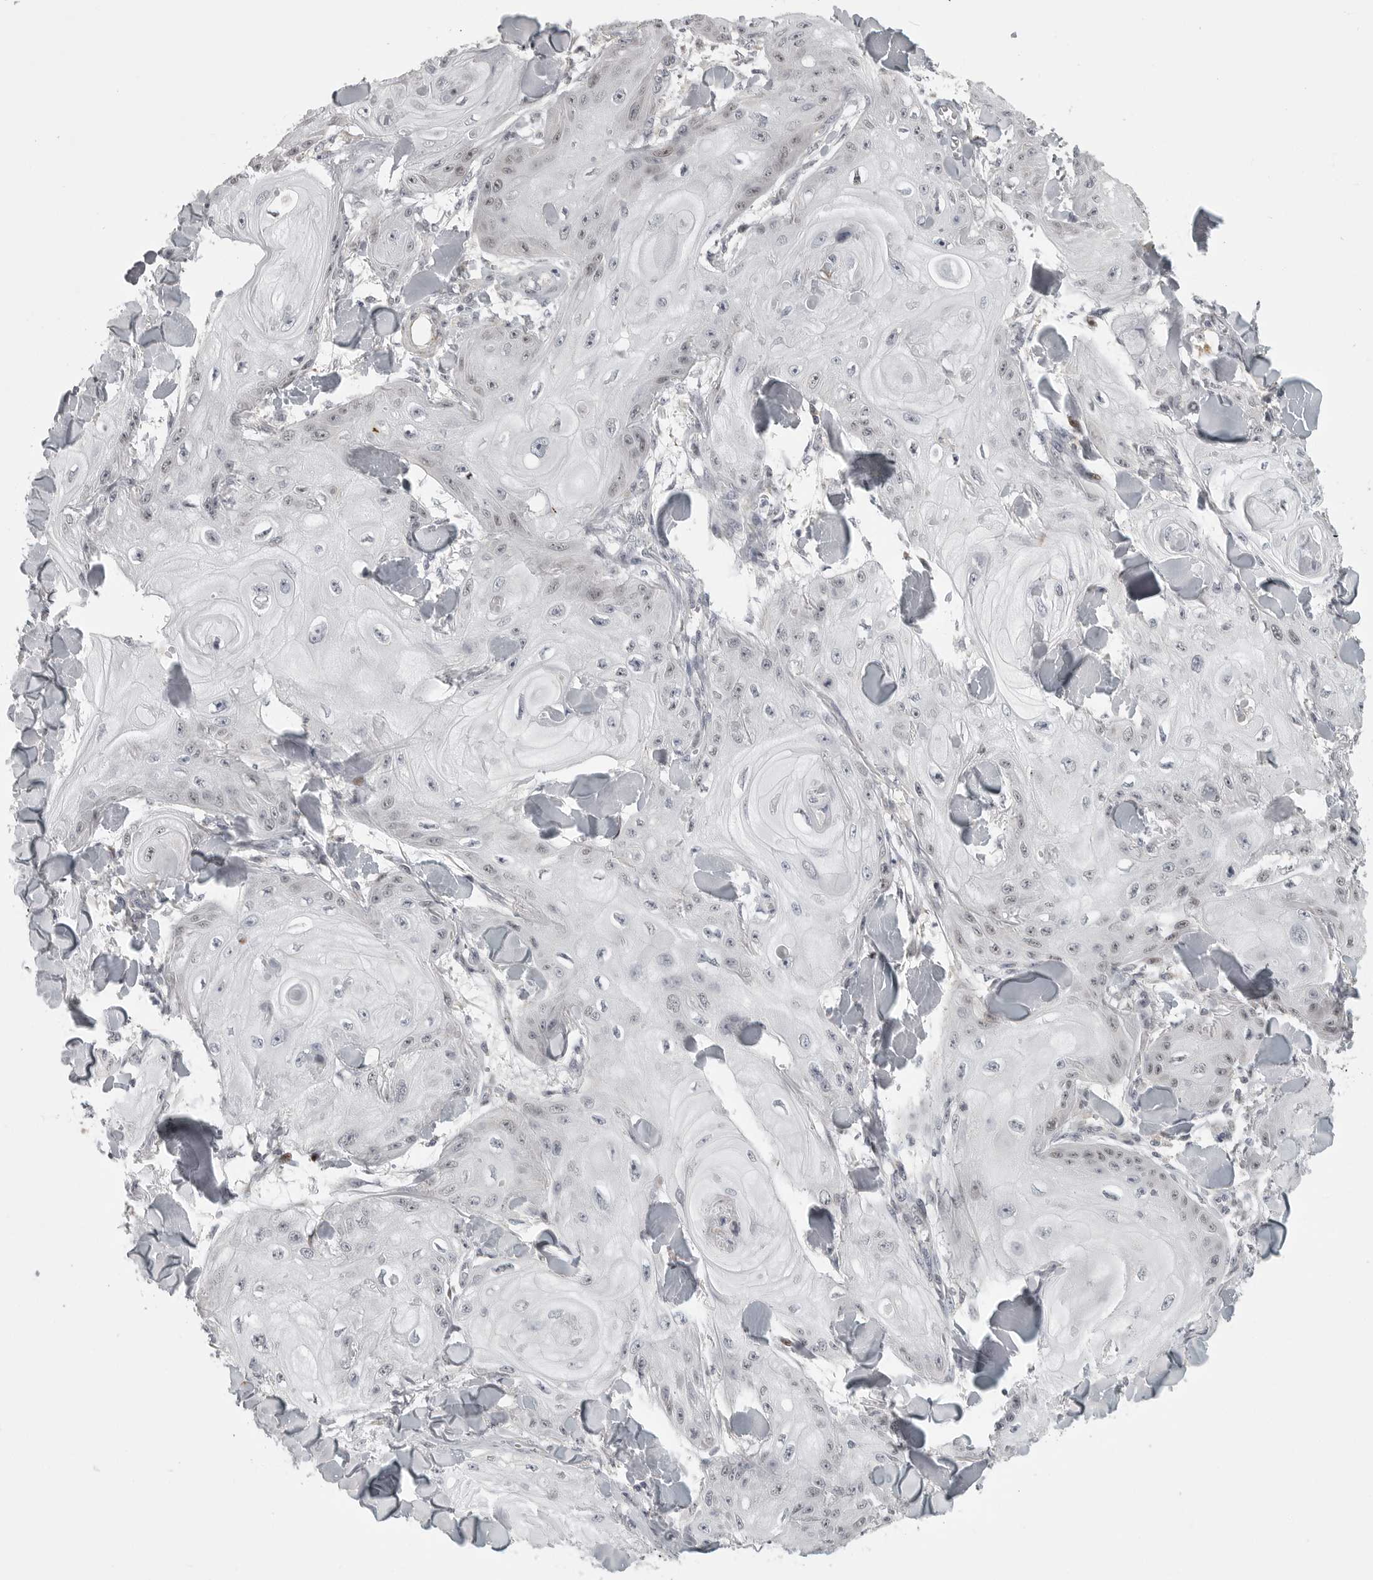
{"staining": {"intensity": "negative", "quantity": "none", "location": "none"}, "tissue": "skin cancer", "cell_type": "Tumor cells", "image_type": "cancer", "snomed": [{"axis": "morphology", "description": "Squamous cell carcinoma, NOS"}, {"axis": "topography", "description": "Skin"}], "caption": "Immunohistochemical staining of skin cancer (squamous cell carcinoma) displays no significant staining in tumor cells.", "gene": "POLE2", "patient": {"sex": "male", "age": 74}}